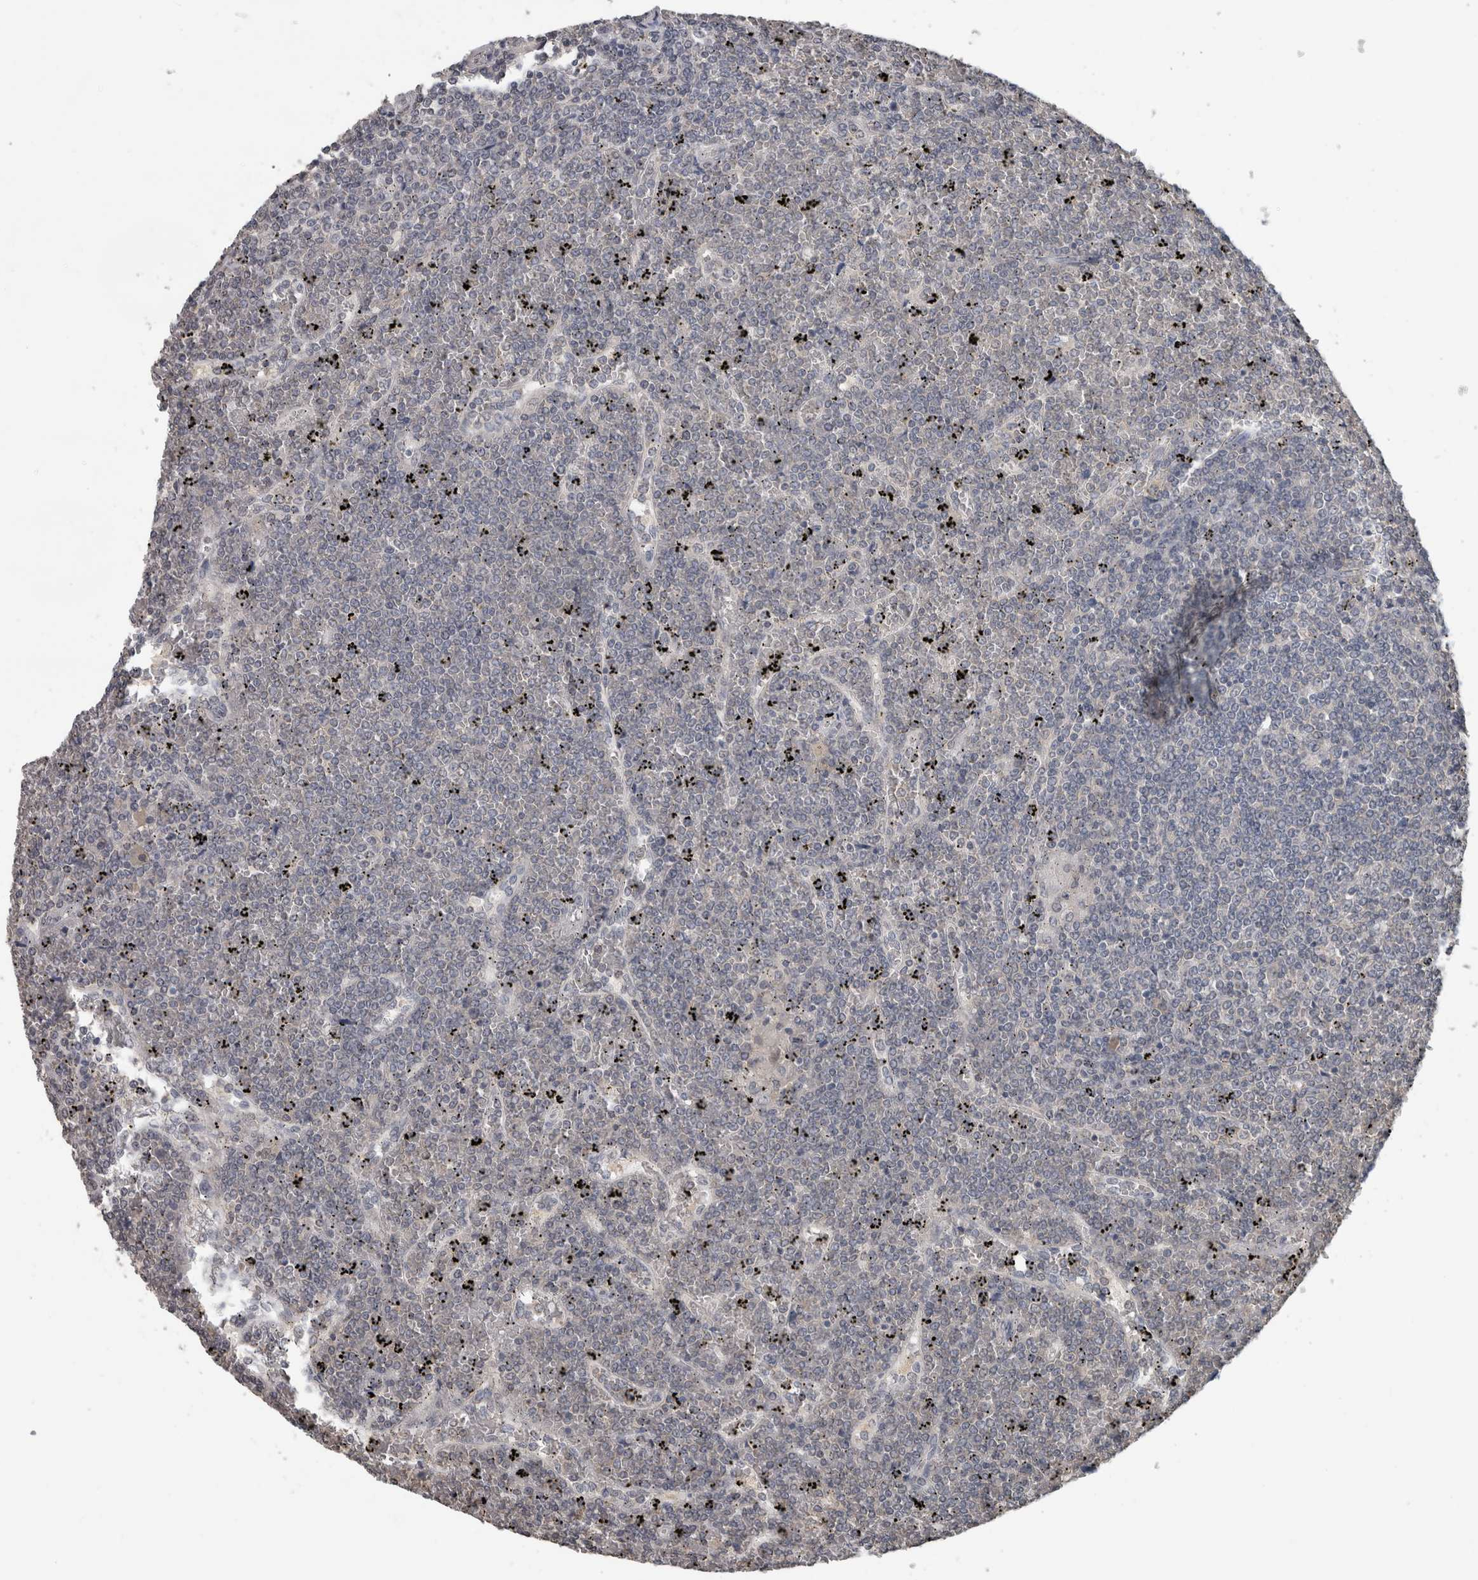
{"staining": {"intensity": "negative", "quantity": "none", "location": "none"}, "tissue": "lymphoma", "cell_type": "Tumor cells", "image_type": "cancer", "snomed": [{"axis": "morphology", "description": "Malignant lymphoma, non-Hodgkin's type, Low grade"}, {"axis": "topography", "description": "Spleen"}], "caption": "Immunohistochemistry (IHC) of lymphoma demonstrates no expression in tumor cells. Brightfield microscopy of immunohistochemistry (IHC) stained with DAB (3,3'-diaminobenzidine) (brown) and hematoxylin (blue), captured at high magnification.", "gene": "MAFF", "patient": {"sex": "female", "age": 19}}